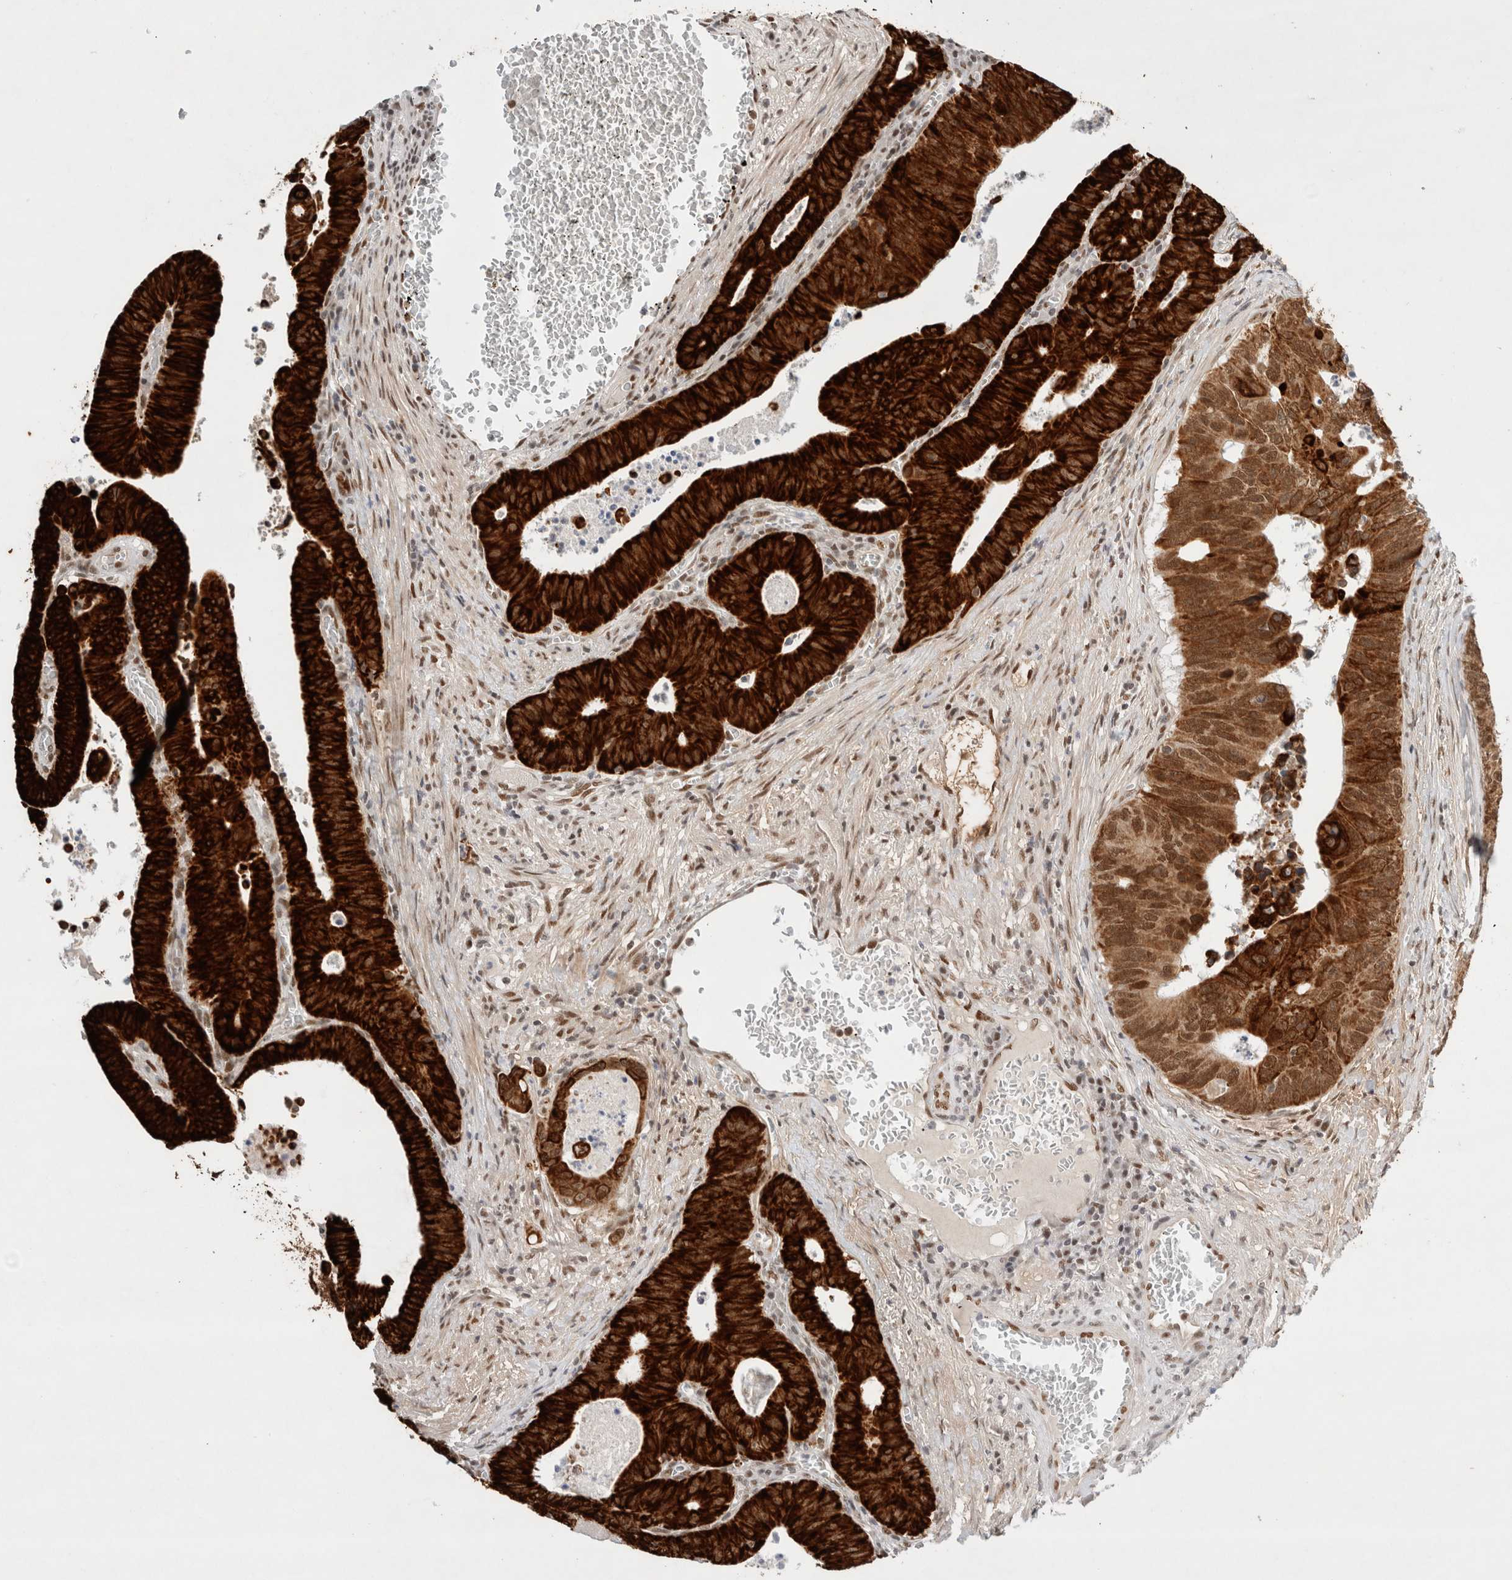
{"staining": {"intensity": "strong", "quantity": ">75%", "location": "cytoplasmic/membranous,nuclear"}, "tissue": "colorectal cancer", "cell_type": "Tumor cells", "image_type": "cancer", "snomed": [{"axis": "morphology", "description": "Adenocarcinoma, NOS"}, {"axis": "topography", "description": "Colon"}], "caption": "The micrograph reveals immunohistochemical staining of colorectal adenocarcinoma. There is strong cytoplasmic/membranous and nuclear positivity is present in approximately >75% of tumor cells. (Stains: DAB in brown, nuclei in blue, Microscopy: brightfield microscopy at high magnification).", "gene": "GTF2I", "patient": {"sex": "male", "age": 87}}